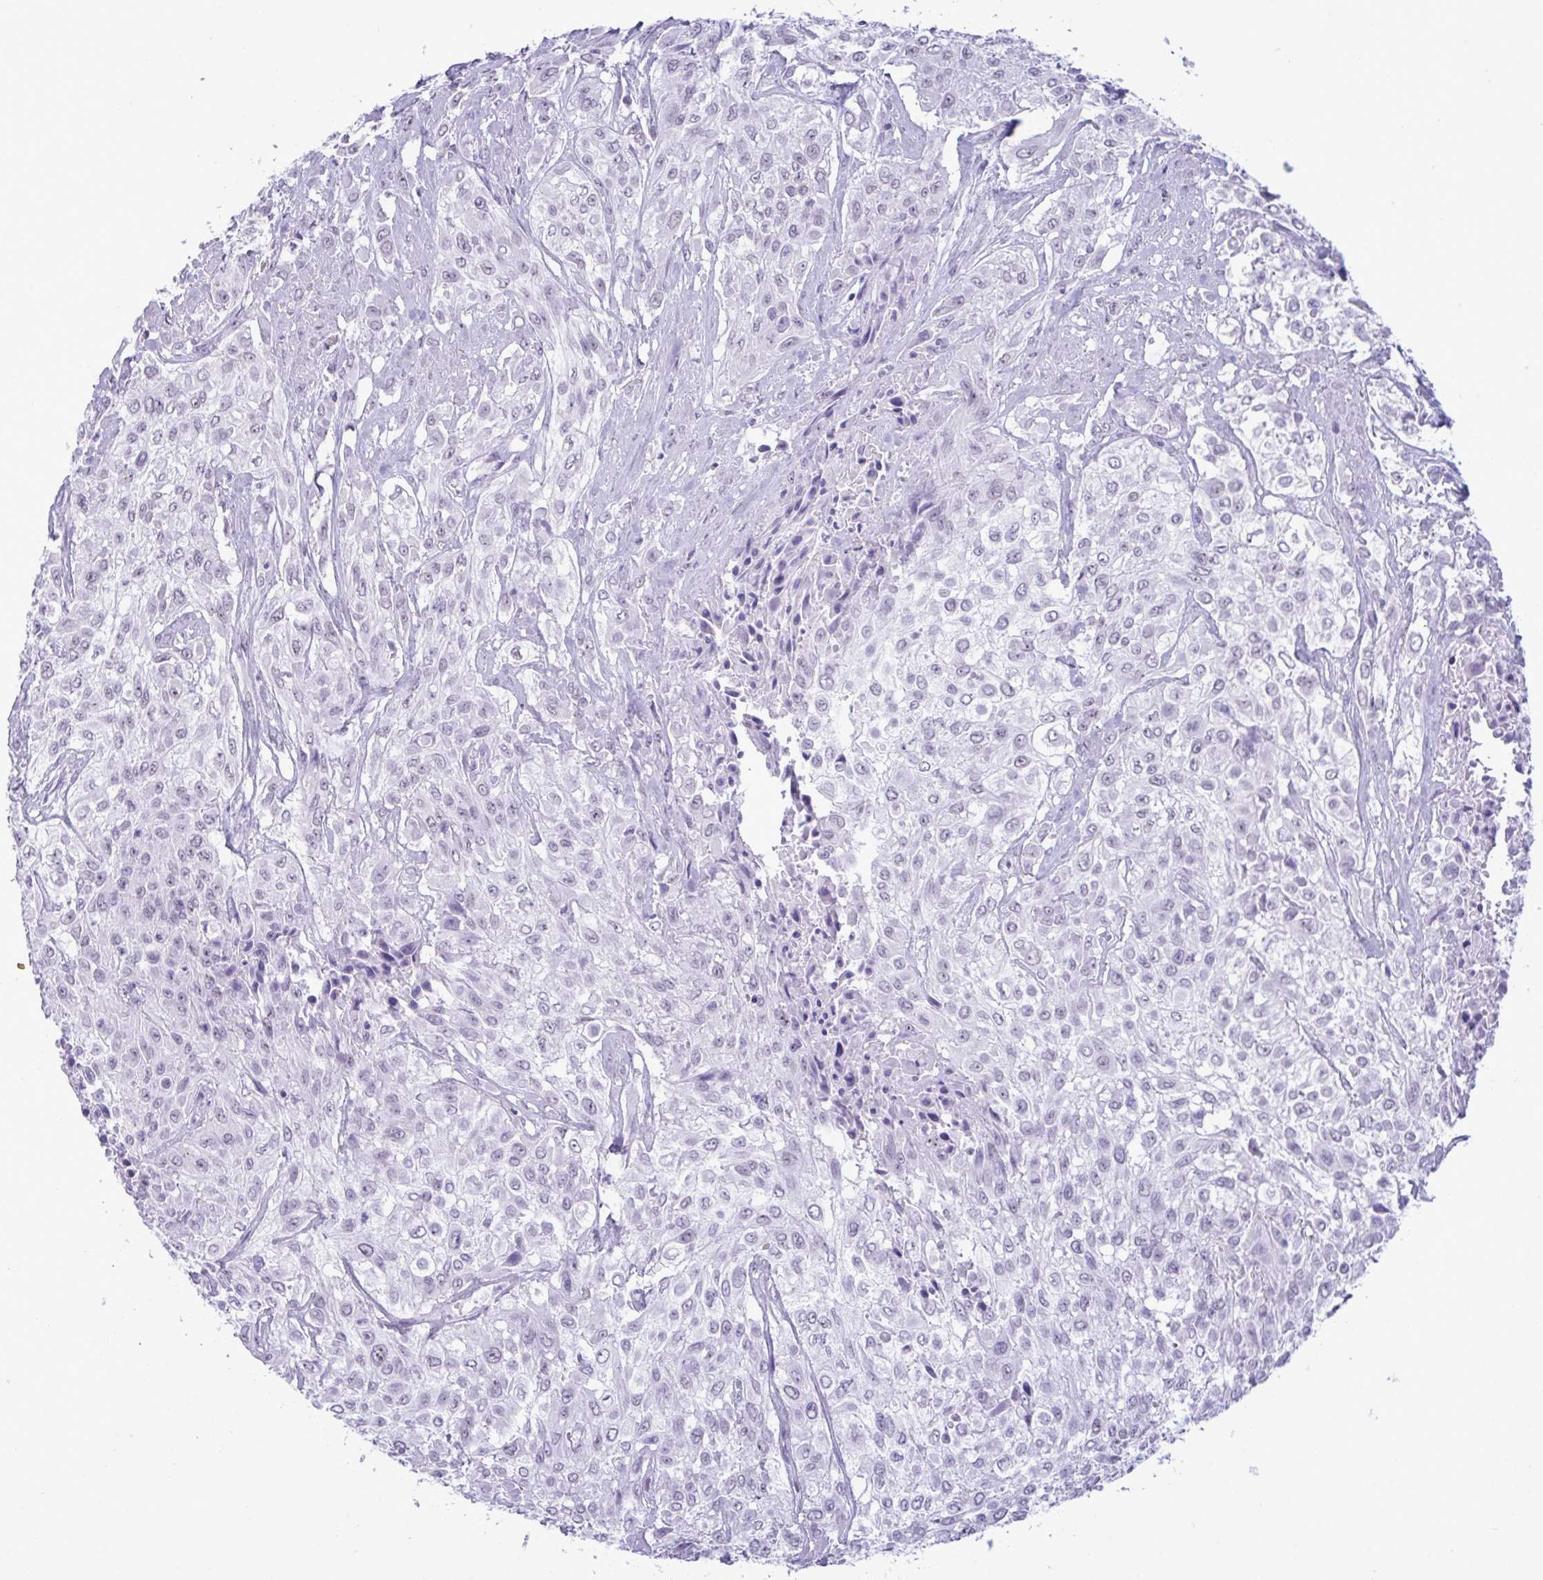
{"staining": {"intensity": "negative", "quantity": "none", "location": "none"}, "tissue": "urothelial cancer", "cell_type": "Tumor cells", "image_type": "cancer", "snomed": [{"axis": "morphology", "description": "Urothelial carcinoma, High grade"}, {"axis": "topography", "description": "Urinary bladder"}], "caption": "A high-resolution photomicrograph shows immunohistochemistry staining of high-grade urothelial carcinoma, which reveals no significant expression in tumor cells.", "gene": "ELN", "patient": {"sex": "male", "age": 57}}